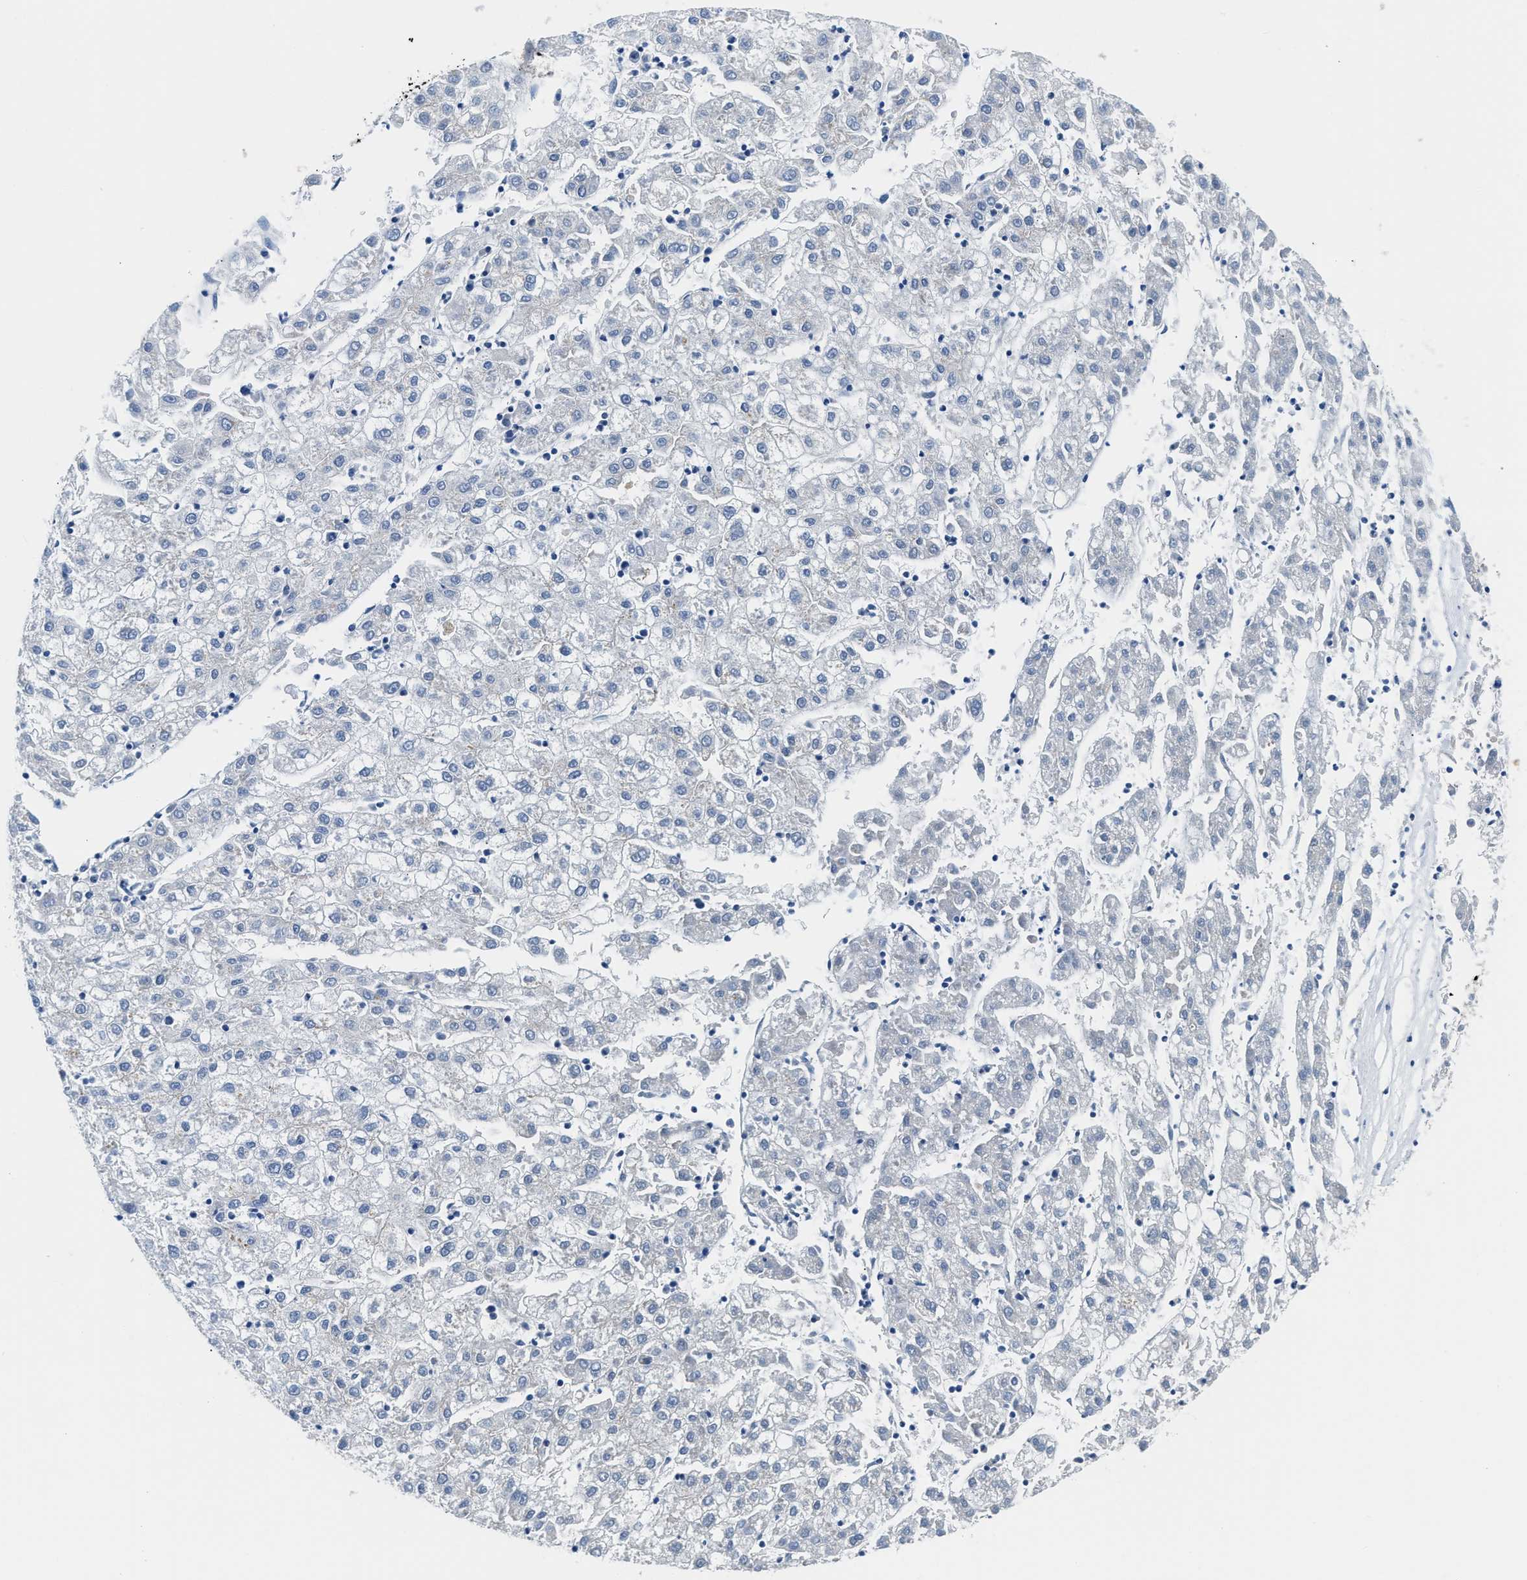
{"staining": {"intensity": "negative", "quantity": "none", "location": "none"}, "tissue": "liver cancer", "cell_type": "Tumor cells", "image_type": "cancer", "snomed": [{"axis": "morphology", "description": "Carcinoma, Hepatocellular, NOS"}, {"axis": "topography", "description": "Liver"}], "caption": "Tumor cells are negative for brown protein staining in liver hepatocellular carcinoma.", "gene": "GC", "patient": {"sex": "male", "age": 72}}